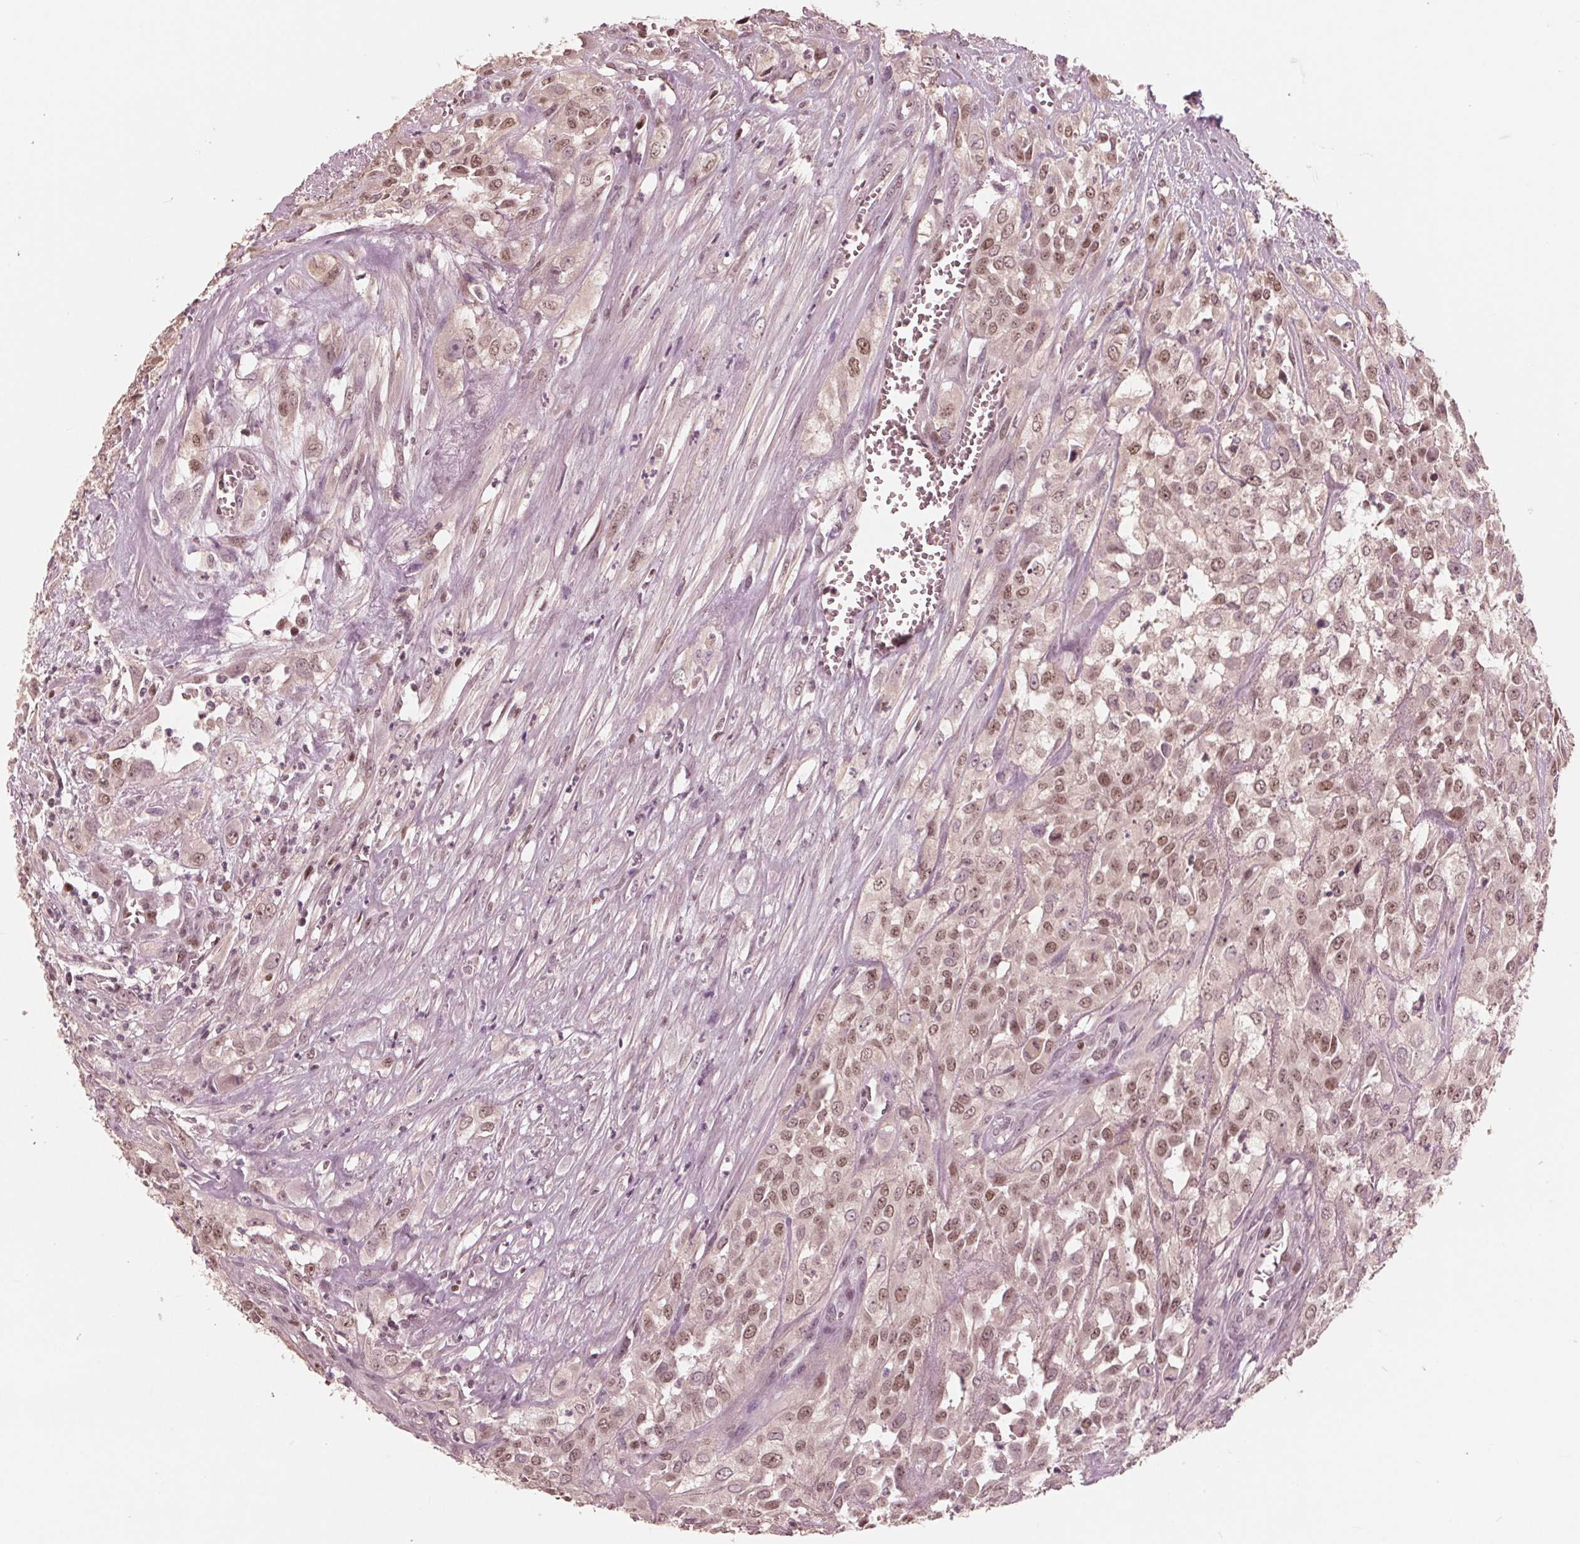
{"staining": {"intensity": "moderate", "quantity": "25%-75%", "location": "nuclear"}, "tissue": "urothelial cancer", "cell_type": "Tumor cells", "image_type": "cancer", "snomed": [{"axis": "morphology", "description": "Urothelial carcinoma, High grade"}, {"axis": "topography", "description": "Urinary bladder"}], "caption": "High-grade urothelial carcinoma was stained to show a protein in brown. There is medium levels of moderate nuclear positivity in about 25%-75% of tumor cells.", "gene": "HIRIP3", "patient": {"sex": "male", "age": 67}}